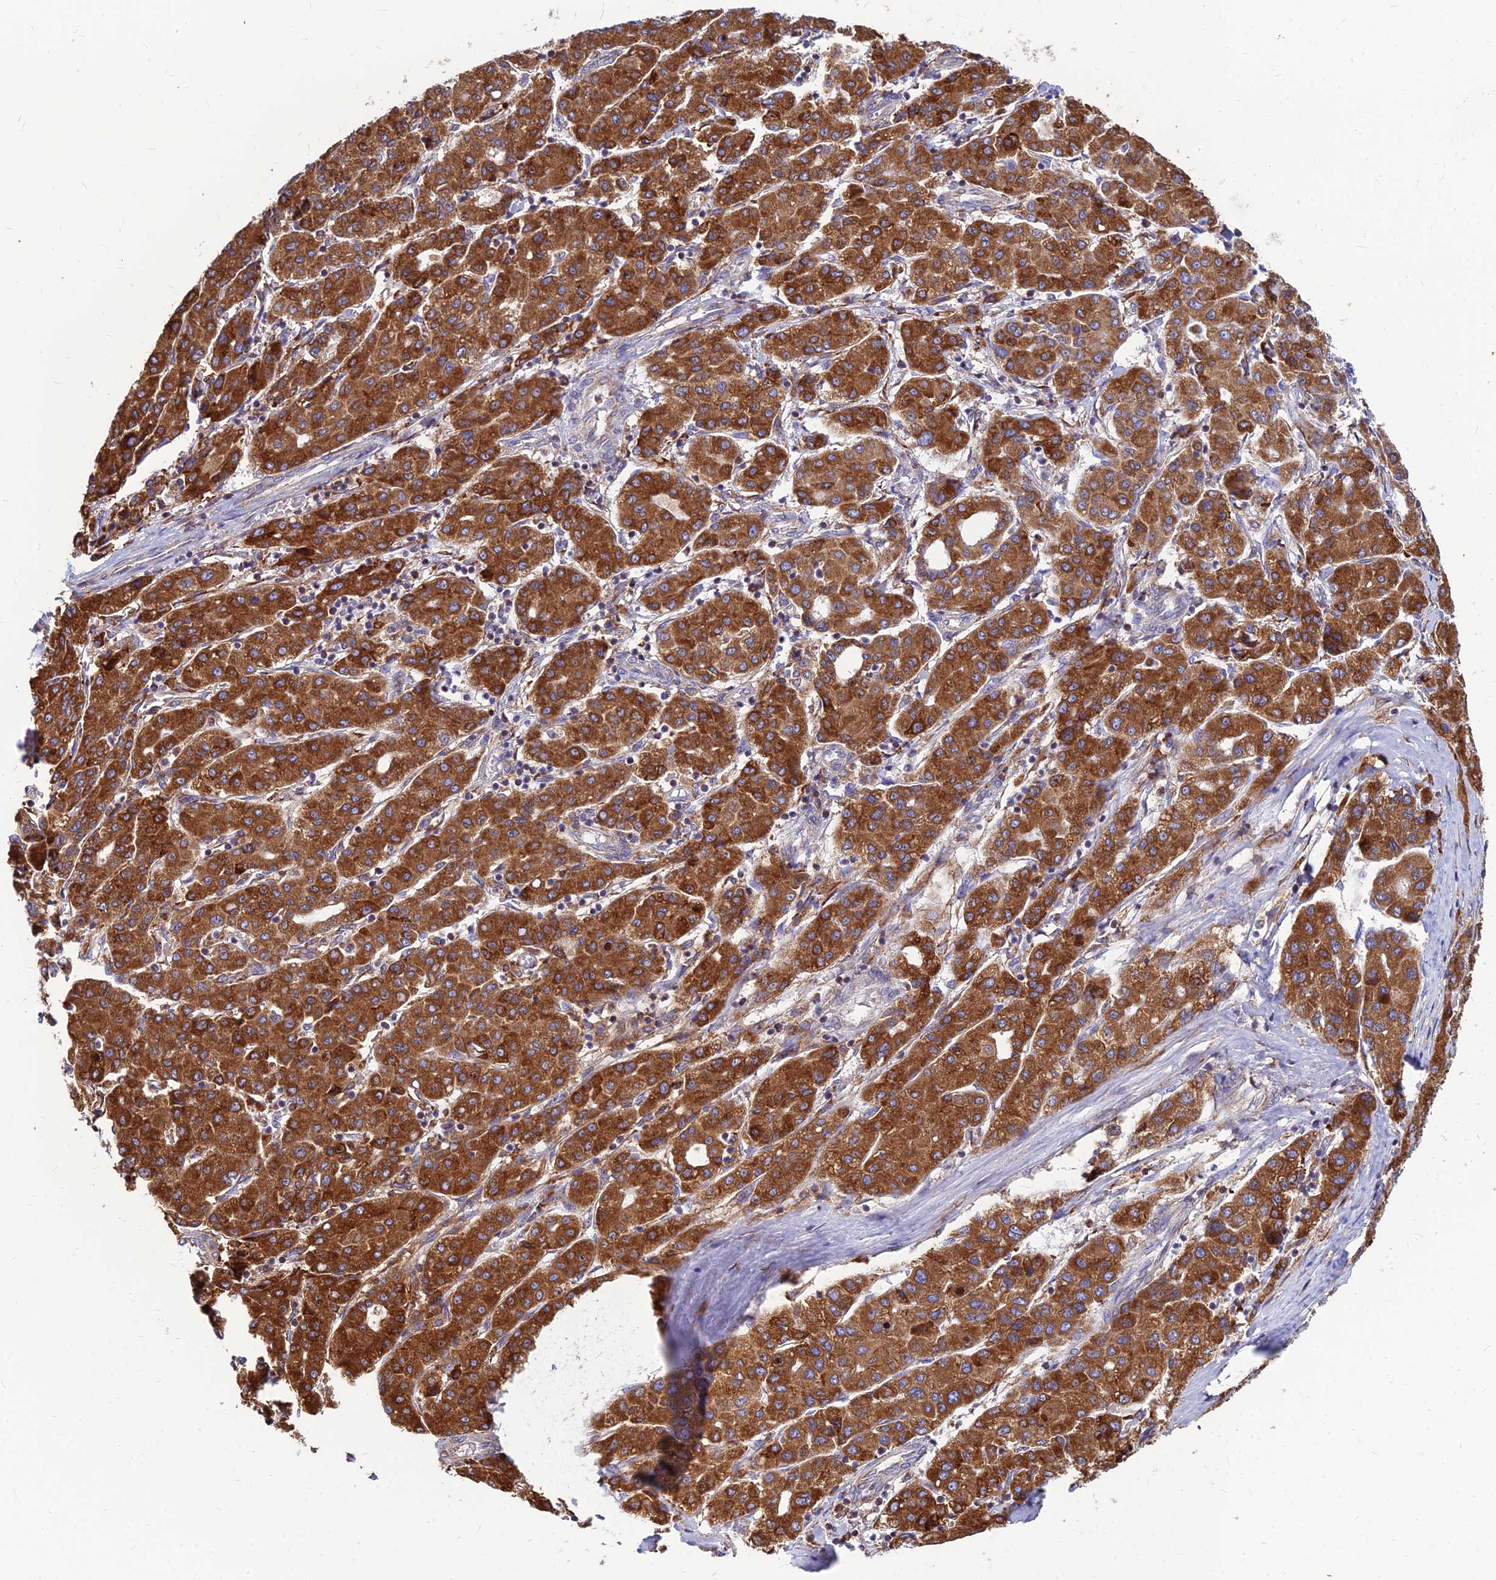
{"staining": {"intensity": "strong", "quantity": ">75%", "location": "cytoplasmic/membranous"}, "tissue": "liver cancer", "cell_type": "Tumor cells", "image_type": "cancer", "snomed": [{"axis": "morphology", "description": "Carcinoma, Hepatocellular, NOS"}, {"axis": "topography", "description": "Liver"}], "caption": "Immunohistochemical staining of human liver cancer shows high levels of strong cytoplasmic/membranous protein expression in about >75% of tumor cells.", "gene": "CCT6B", "patient": {"sex": "male", "age": 65}}